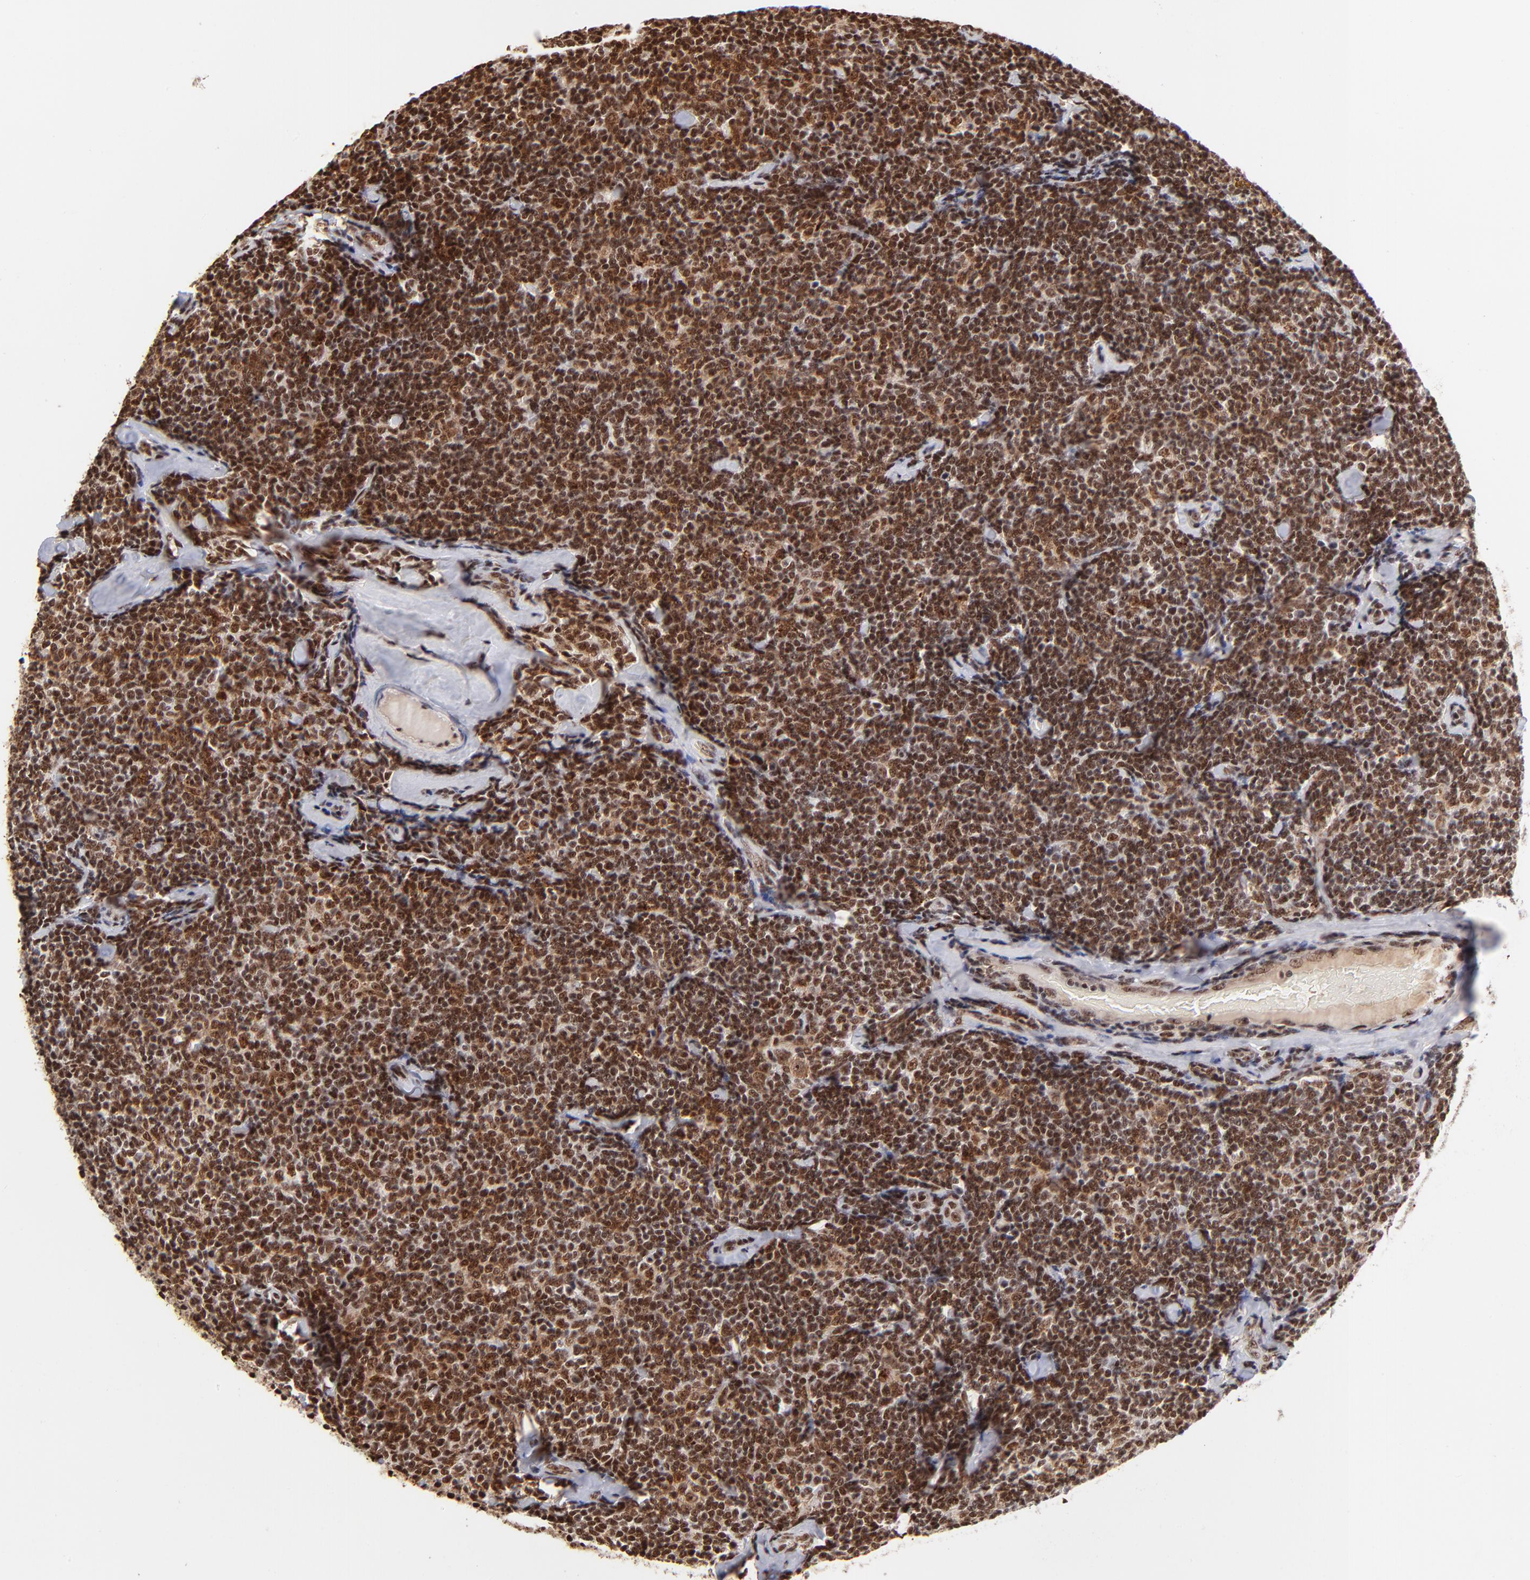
{"staining": {"intensity": "strong", "quantity": "25%-75%", "location": "cytoplasmic/membranous,nuclear"}, "tissue": "lymphoma", "cell_type": "Tumor cells", "image_type": "cancer", "snomed": [{"axis": "morphology", "description": "Malignant lymphoma, non-Hodgkin's type, Low grade"}, {"axis": "topography", "description": "Lymph node"}], "caption": "Immunohistochemical staining of human lymphoma displays strong cytoplasmic/membranous and nuclear protein positivity in approximately 25%-75% of tumor cells. The staining was performed using DAB, with brown indicating positive protein expression. Nuclei are stained blue with hematoxylin.", "gene": "ZNF146", "patient": {"sex": "female", "age": 56}}